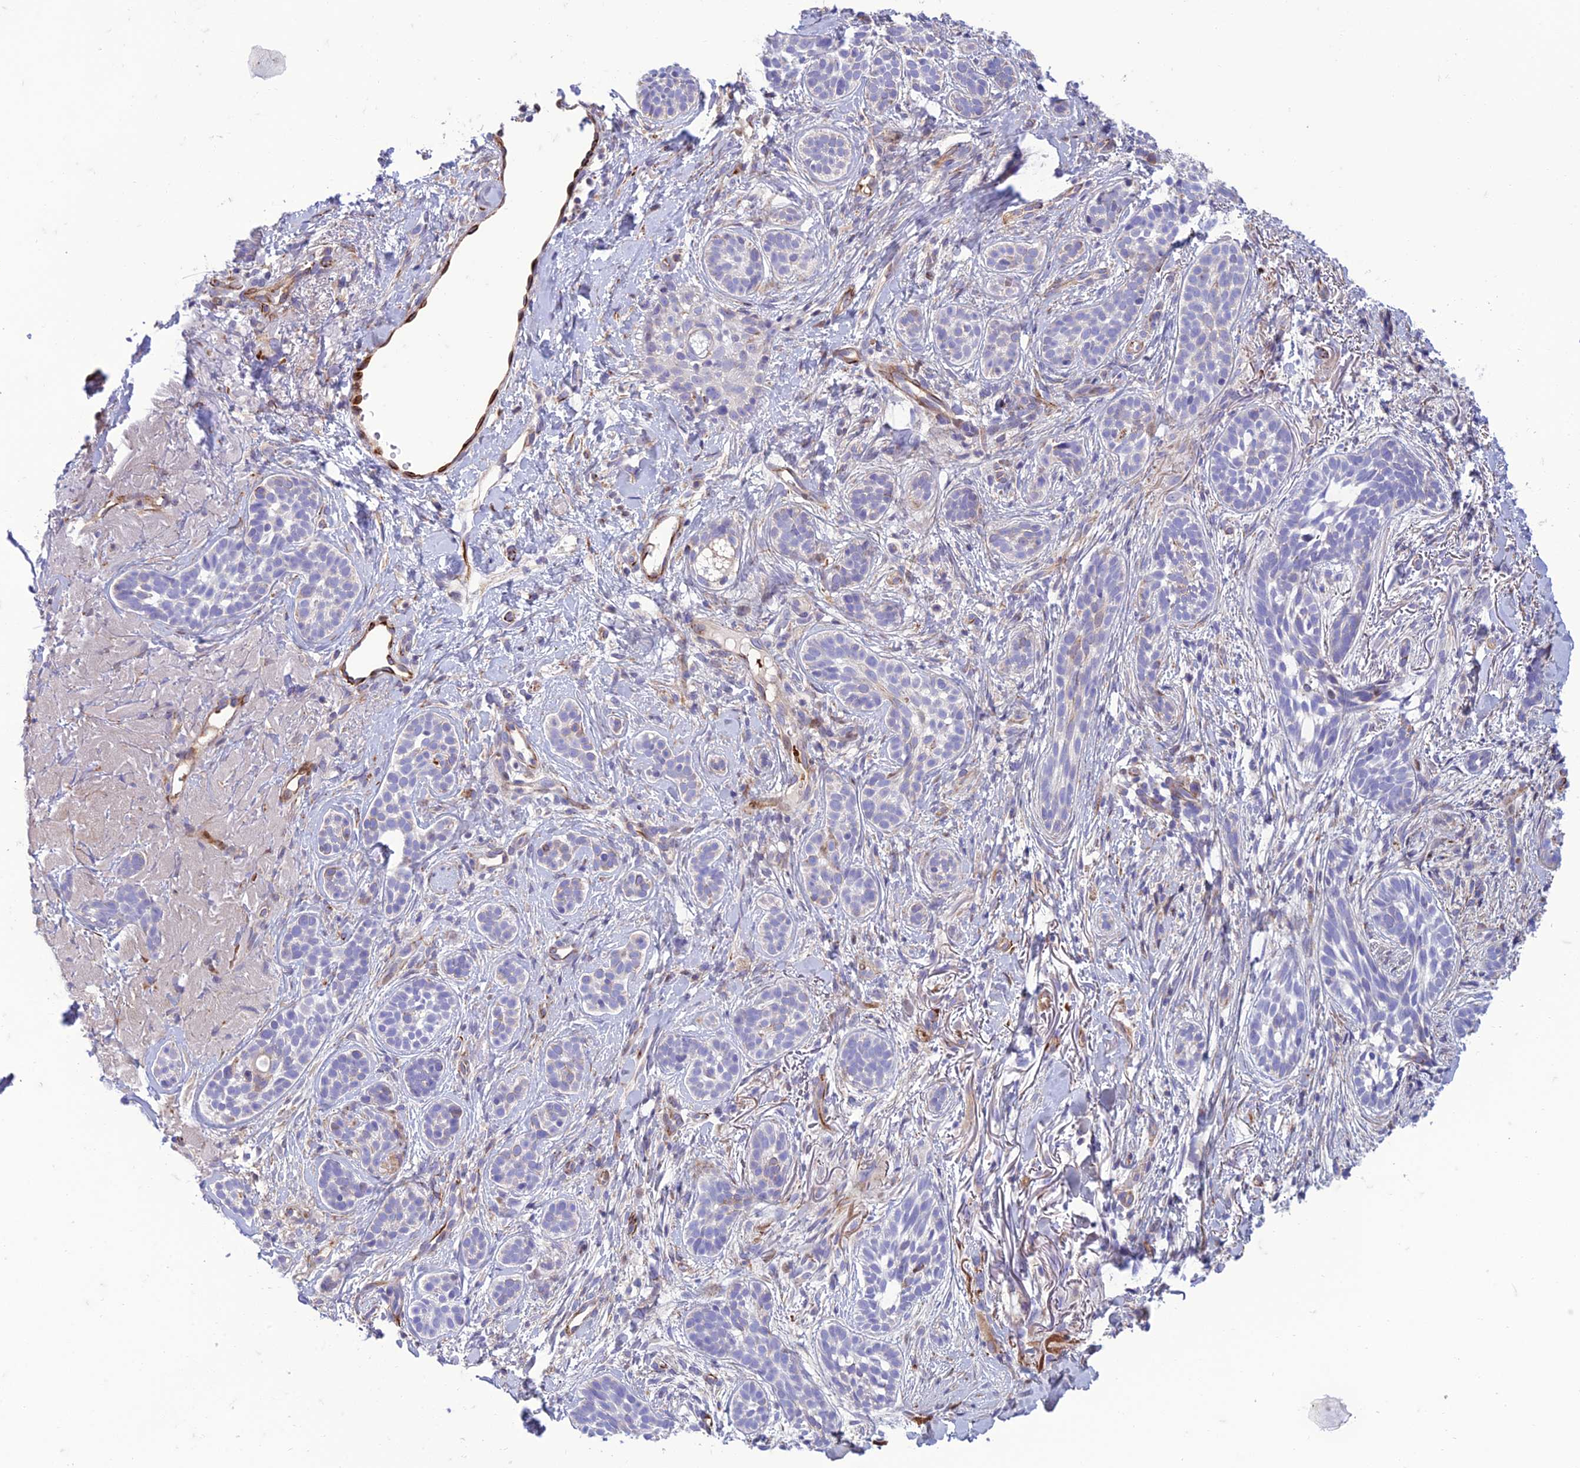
{"staining": {"intensity": "negative", "quantity": "none", "location": "none"}, "tissue": "skin cancer", "cell_type": "Tumor cells", "image_type": "cancer", "snomed": [{"axis": "morphology", "description": "Basal cell carcinoma"}, {"axis": "topography", "description": "Skin"}], "caption": "Tumor cells are negative for brown protein staining in skin basal cell carcinoma.", "gene": "SEL1L3", "patient": {"sex": "male", "age": 71}}